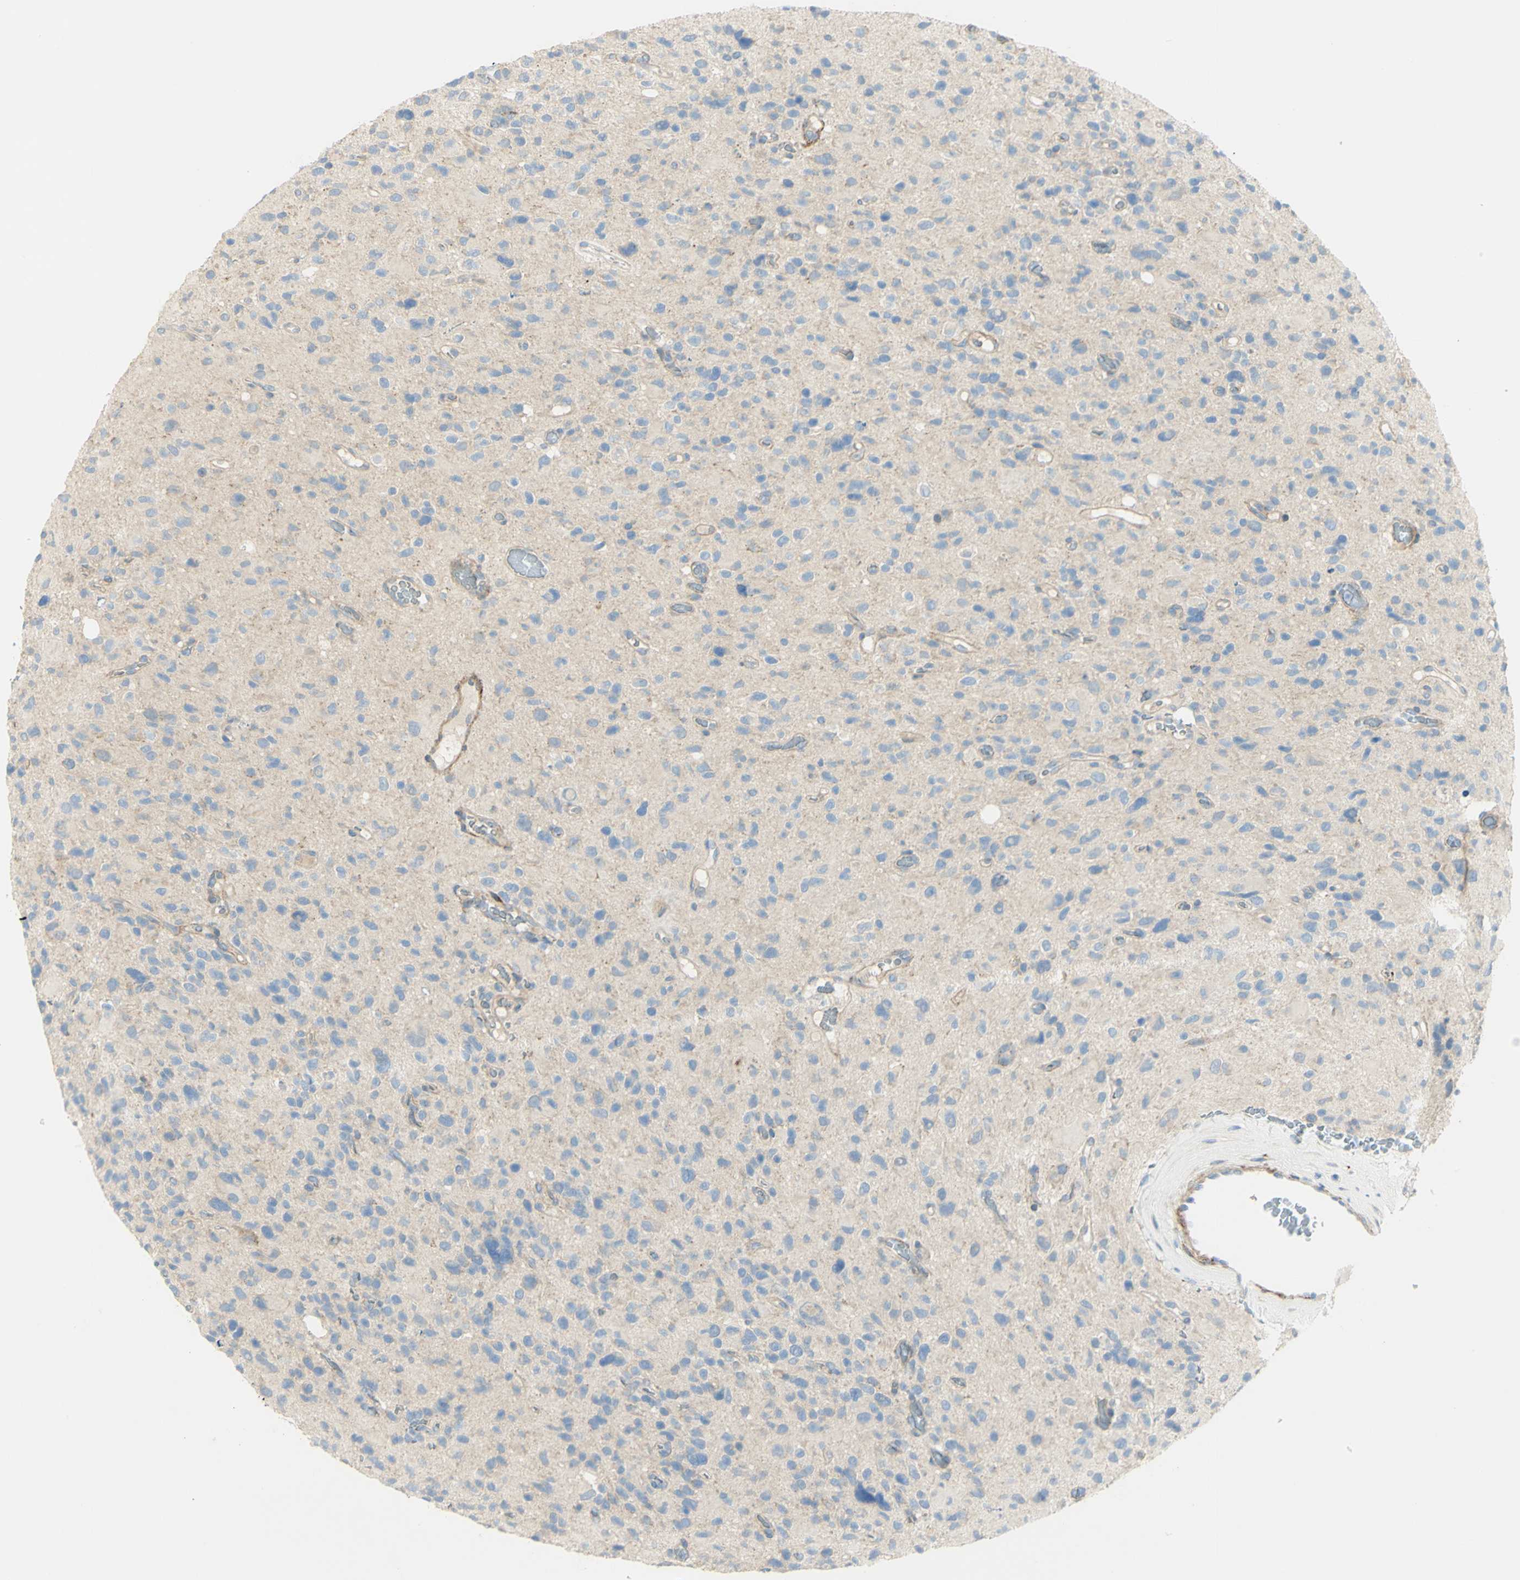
{"staining": {"intensity": "negative", "quantity": "none", "location": "none"}, "tissue": "glioma", "cell_type": "Tumor cells", "image_type": "cancer", "snomed": [{"axis": "morphology", "description": "Glioma, malignant, High grade"}, {"axis": "topography", "description": "Brain"}], "caption": "Immunohistochemistry (IHC) histopathology image of human glioma stained for a protein (brown), which shows no expression in tumor cells.", "gene": "GCNT3", "patient": {"sex": "male", "age": 48}}